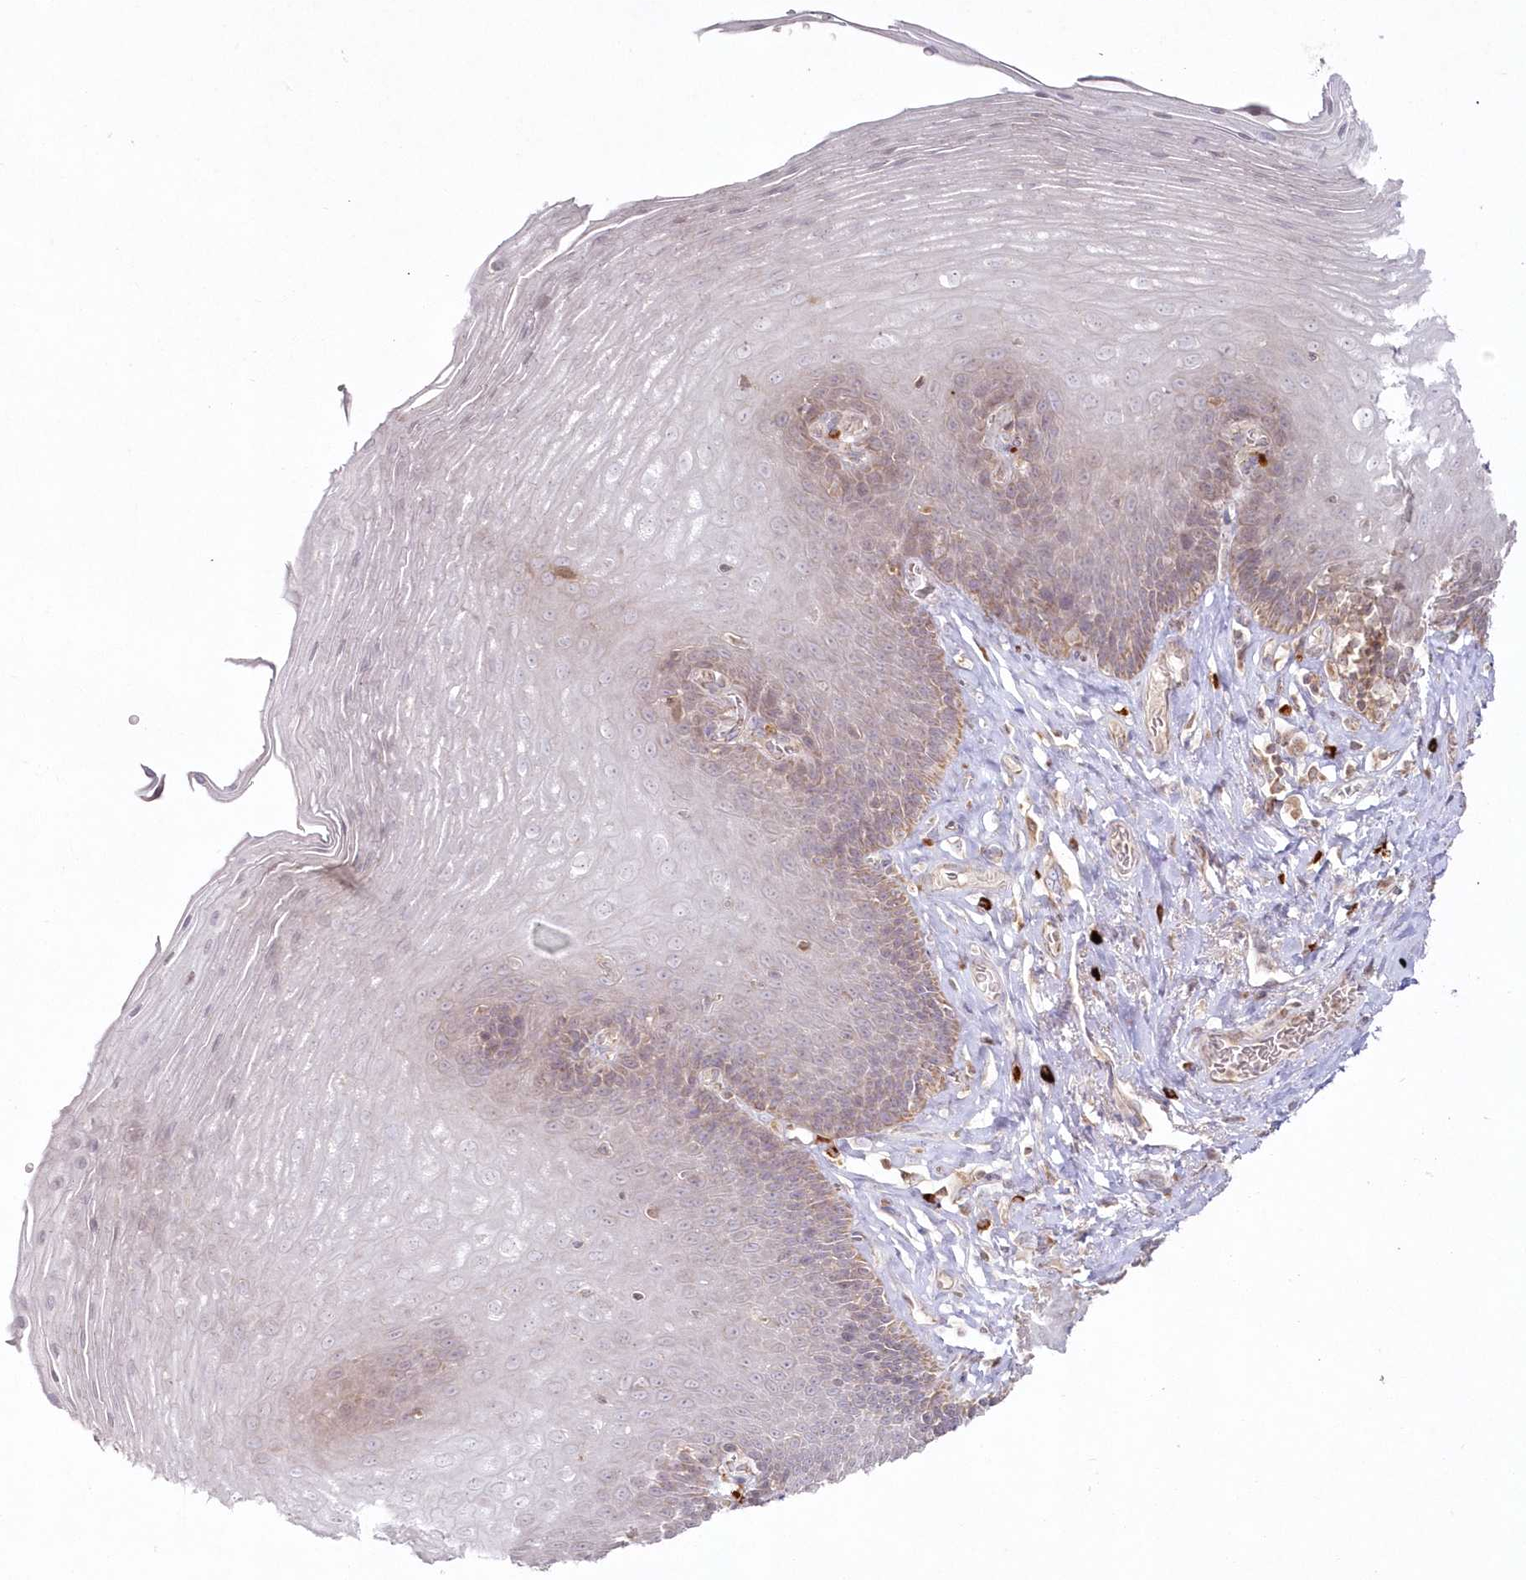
{"staining": {"intensity": "moderate", "quantity": "<25%", "location": "cytoplasmic/membranous"}, "tissue": "esophagus", "cell_type": "Squamous epithelial cells", "image_type": "normal", "snomed": [{"axis": "morphology", "description": "Normal tissue, NOS"}, {"axis": "topography", "description": "Esophagus"}], "caption": "Unremarkable esophagus was stained to show a protein in brown. There is low levels of moderate cytoplasmic/membranous staining in approximately <25% of squamous epithelial cells. The protein is shown in brown color, while the nuclei are stained blue.", "gene": "ARSB", "patient": {"sex": "female", "age": 66}}